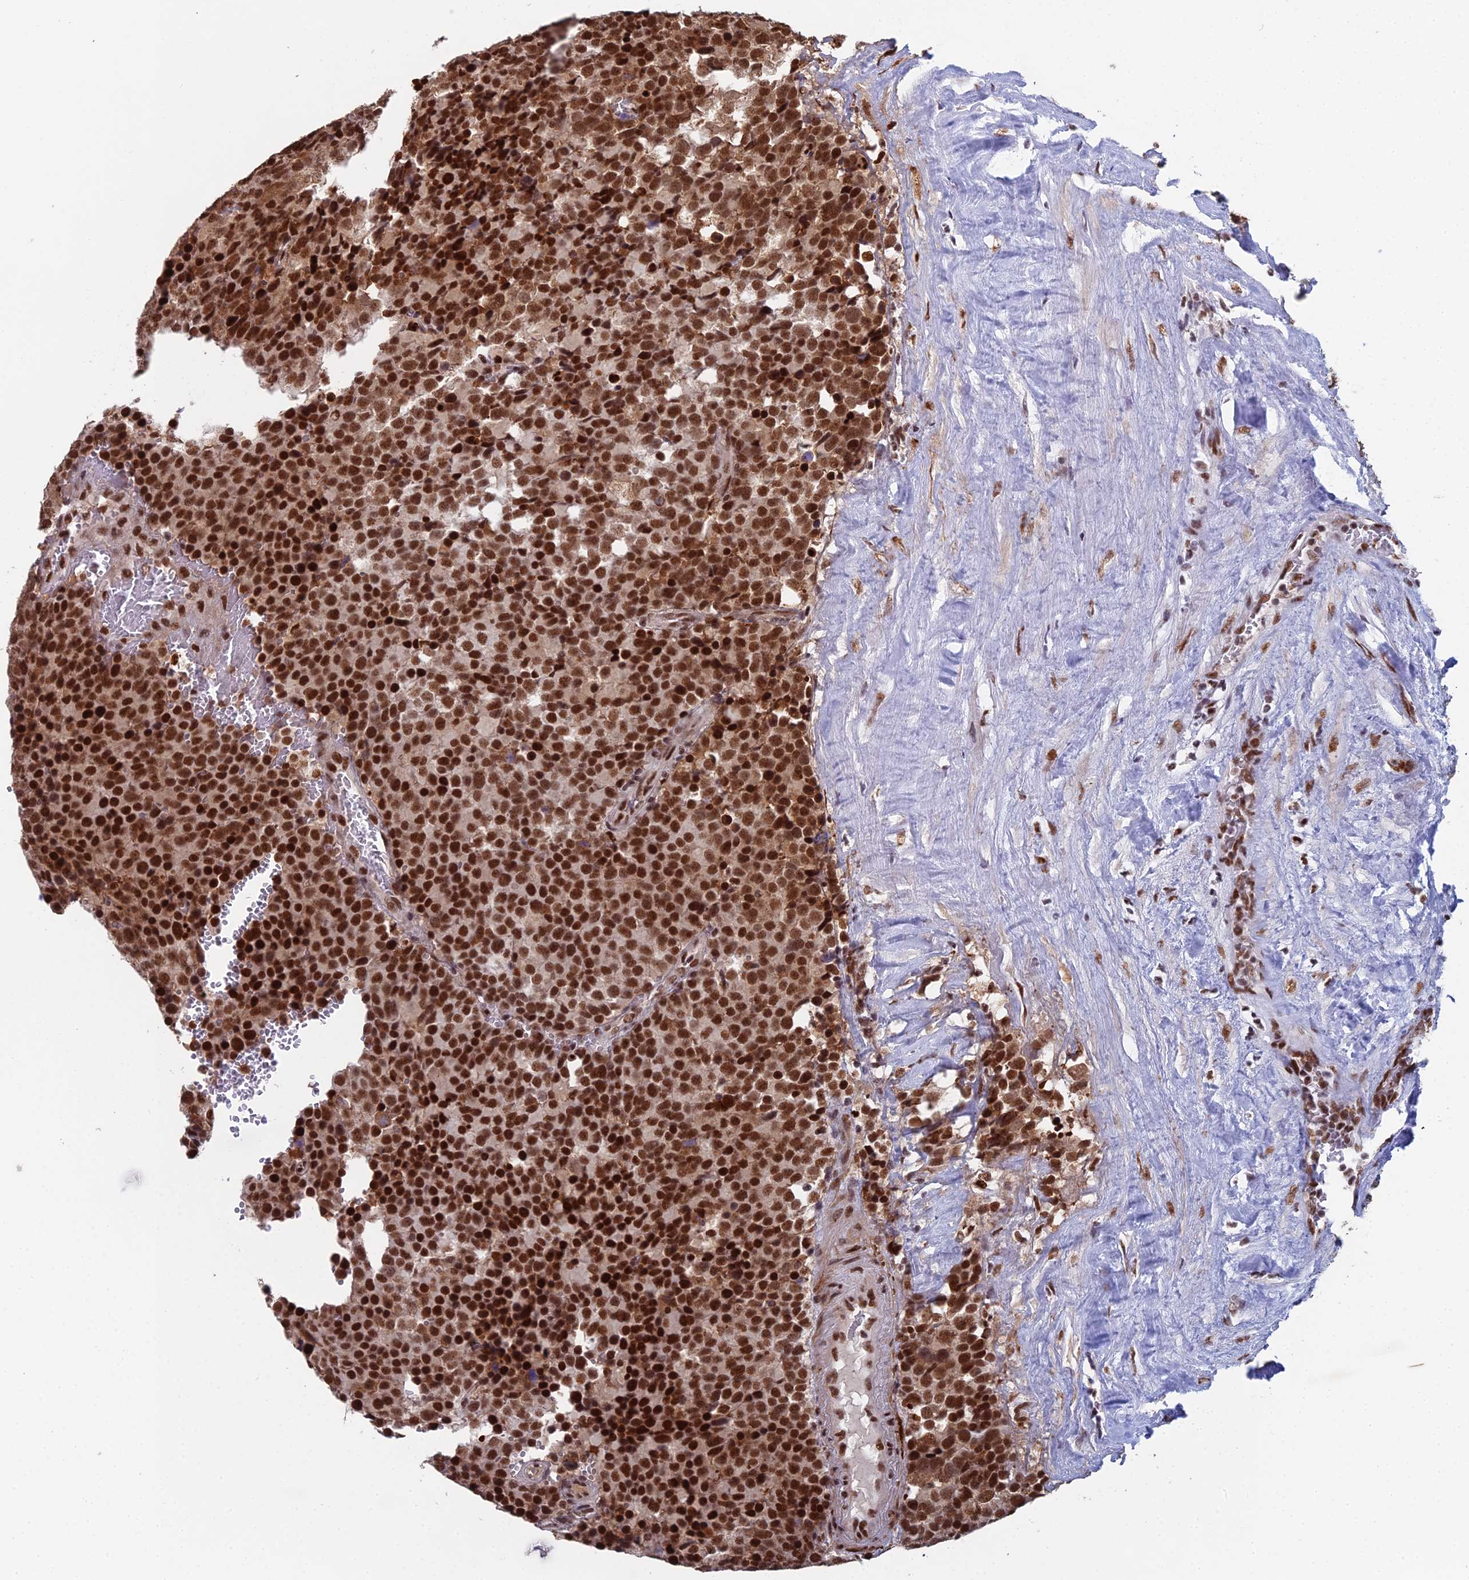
{"staining": {"intensity": "strong", "quantity": ">75%", "location": "cytoplasmic/membranous,nuclear"}, "tissue": "testis cancer", "cell_type": "Tumor cells", "image_type": "cancer", "snomed": [{"axis": "morphology", "description": "Seminoma, NOS"}, {"axis": "topography", "description": "Testis"}], "caption": "Immunohistochemical staining of testis cancer (seminoma) demonstrates high levels of strong cytoplasmic/membranous and nuclear protein staining in about >75% of tumor cells. (DAB IHC with brightfield microscopy, high magnification).", "gene": "SF3B3", "patient": {"sex": "male", "age": 71}}